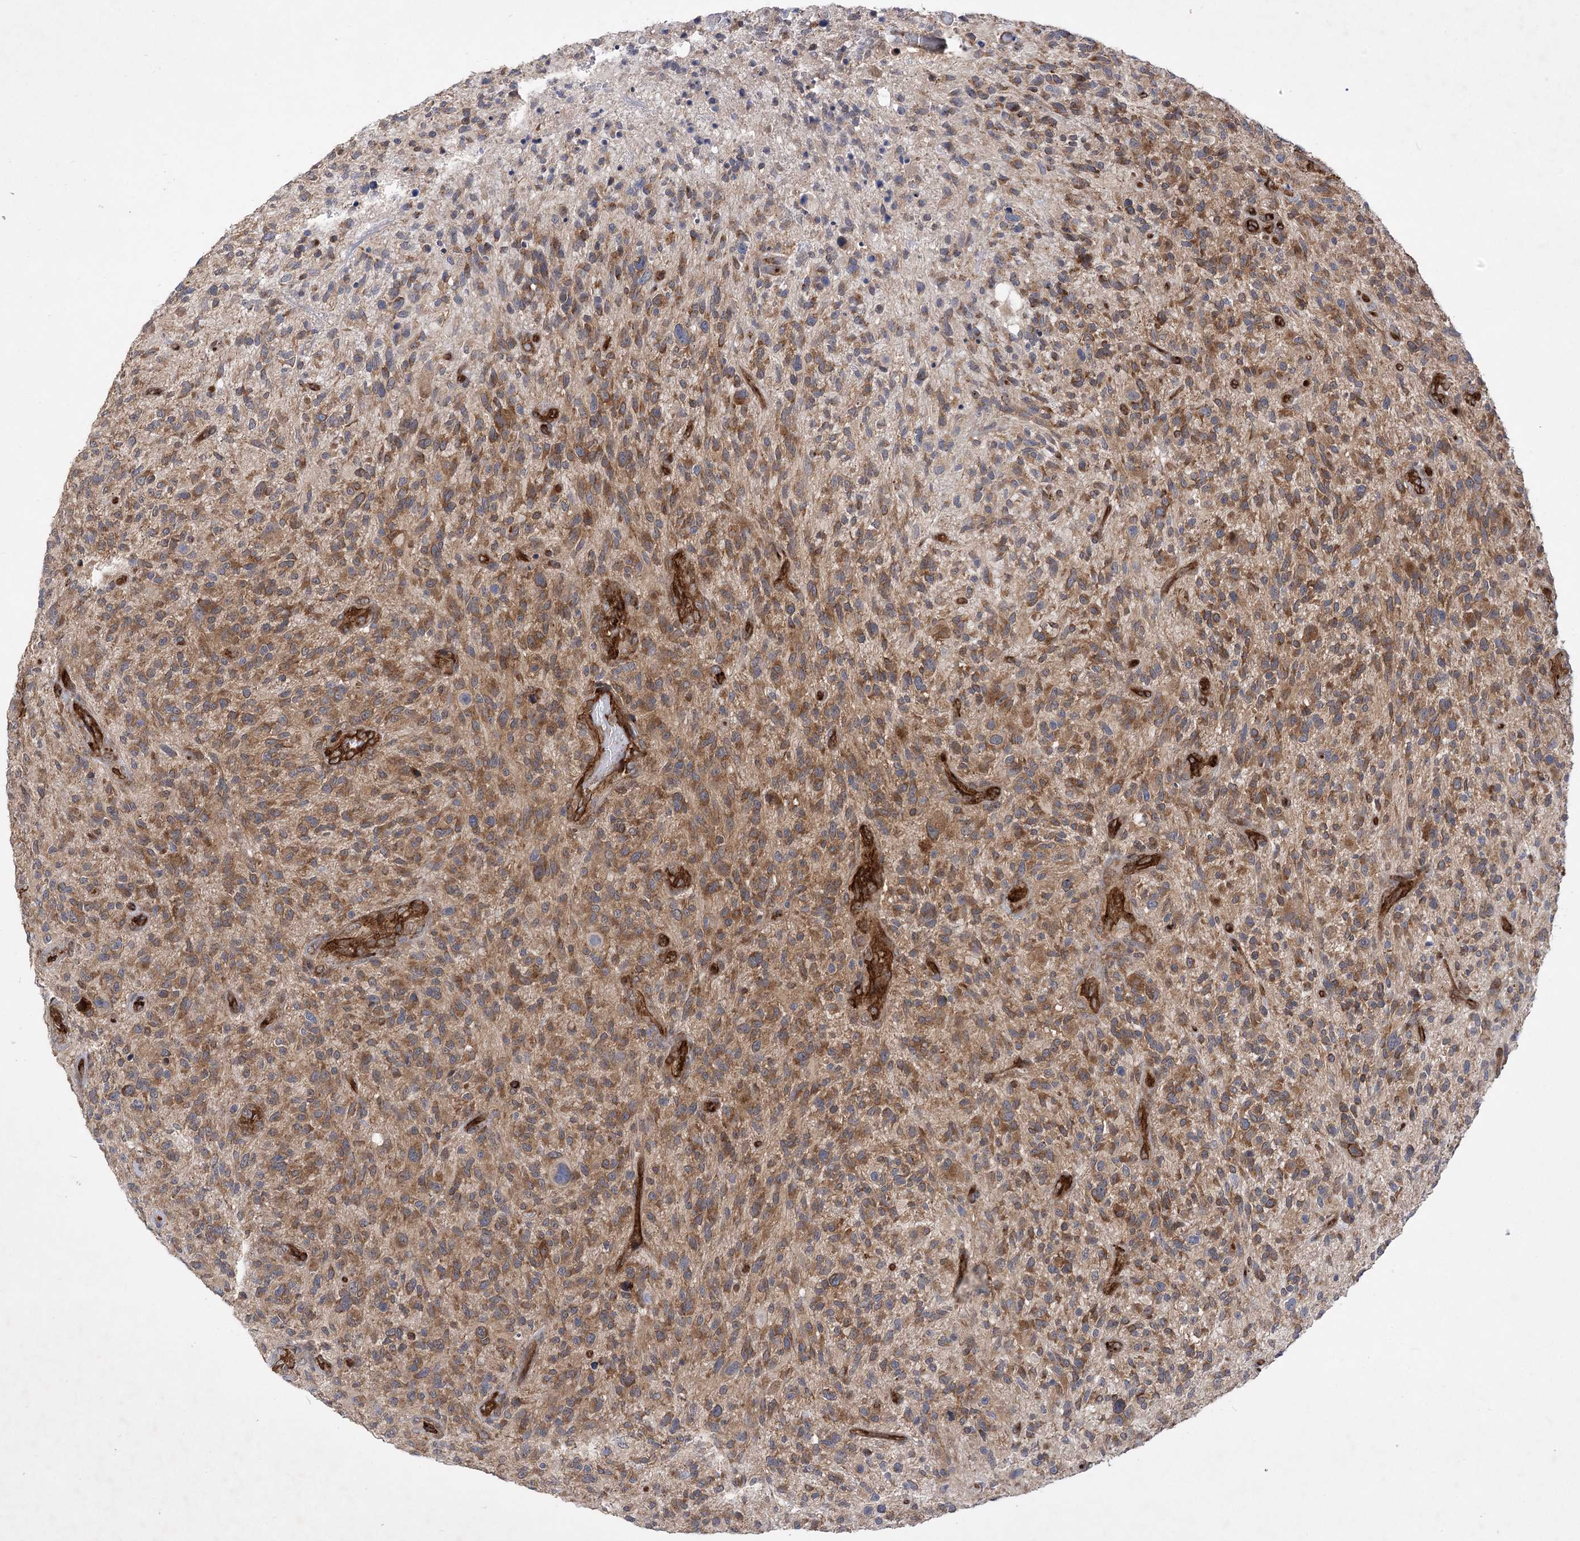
{"staining": {"intensity": "moderate", "quantity": "25%-75%", "location": "cytoplasmic/membranous"}, "tissue": "glioma", "cell_type": "Tumor cells", "image_type": "cancer", "snomed": [{"axis": "morphology", "description": "Glioma, malignant, High grade"}, {"axis": "topography", "description": "Brain"}], "caption": "Glioma stained with a protein marker shows moderate staining in tumor cells.", "gene": "ARHGAP31", "patient": {"sex": "male", "age": 47}}